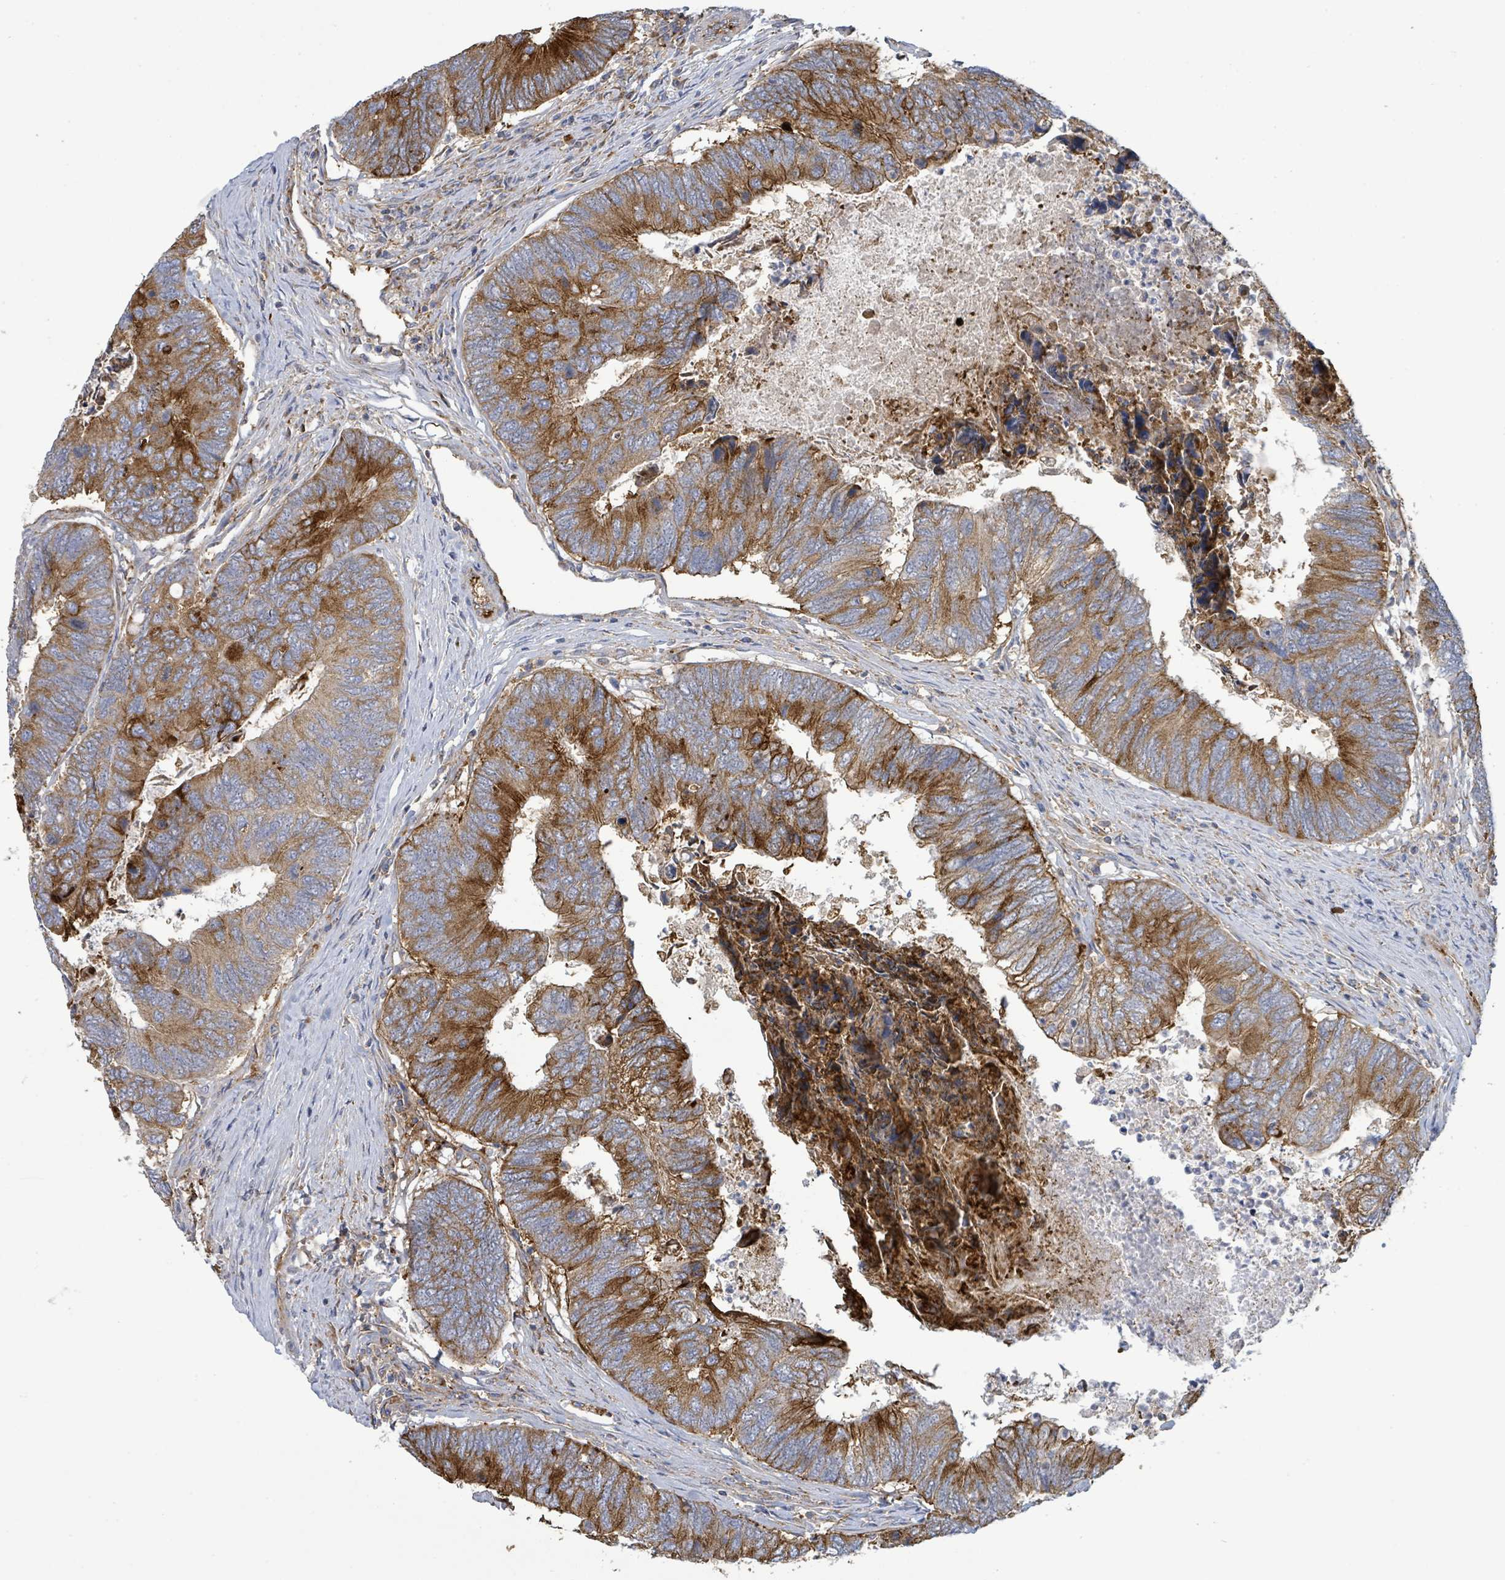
{"staining": {"intensity": "moderate", "quantity": ">75%", "location": "cytoplasmic/membranous"}, "tissue": "colorectal cancer", "cell_type": "Tumor cells", "image_type": "cancer", "snomed": [{"axis": "morphology", "description": "Adenocarcinoma, NOS"}, {"axis": "topography", "description": "Colon"}], "caption": "The immunohistochemical stain highlights moderate cytoplasmic/membranous positivity in tumor cells of colorectal adenocarcinoma tissue.", "gene": "EGFL7", "patient": {"sex": "female", "age": 67}}